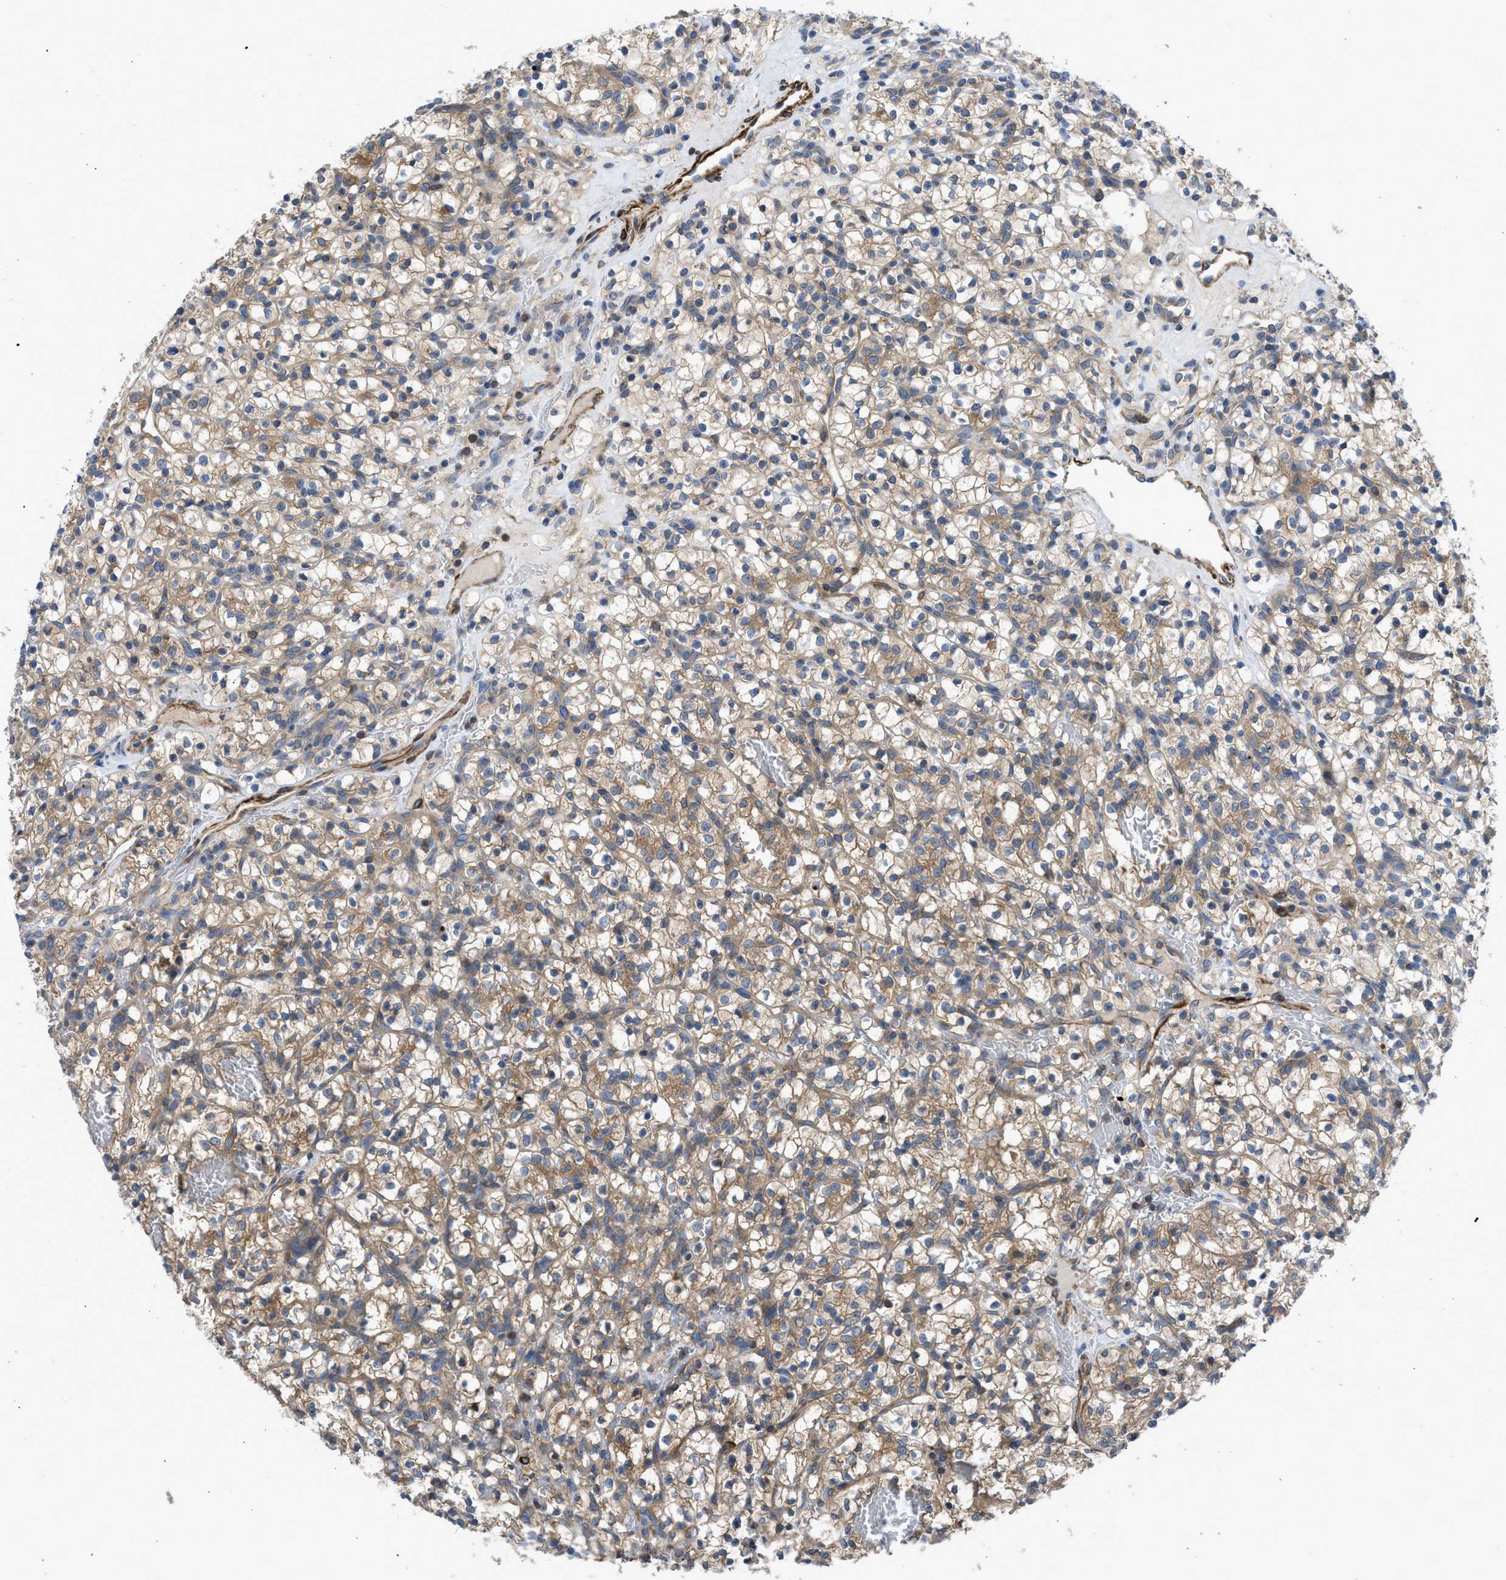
{"staining": {"intensity": "moderate", "quantity": "25%-75%", "location": "cytoplasmic/membranous"}, "tissue": "renal cancer", "cell_type": "Tumor cells", "image_type": "cancer", "snomed": [{"axis": "morphology", "description": "Adenocarcinoma, NOS"}, {"axis": "topography", "description": "Kidney"}], "caption": "Human renal adenocarcinoma stained with a brown dye exhibits moderate cytoplasmic/membranous positive staining in approximately 25%-75% of tumor cells.", "gene": "CHKB", "patient": {"sex": "female", "age": 57}}